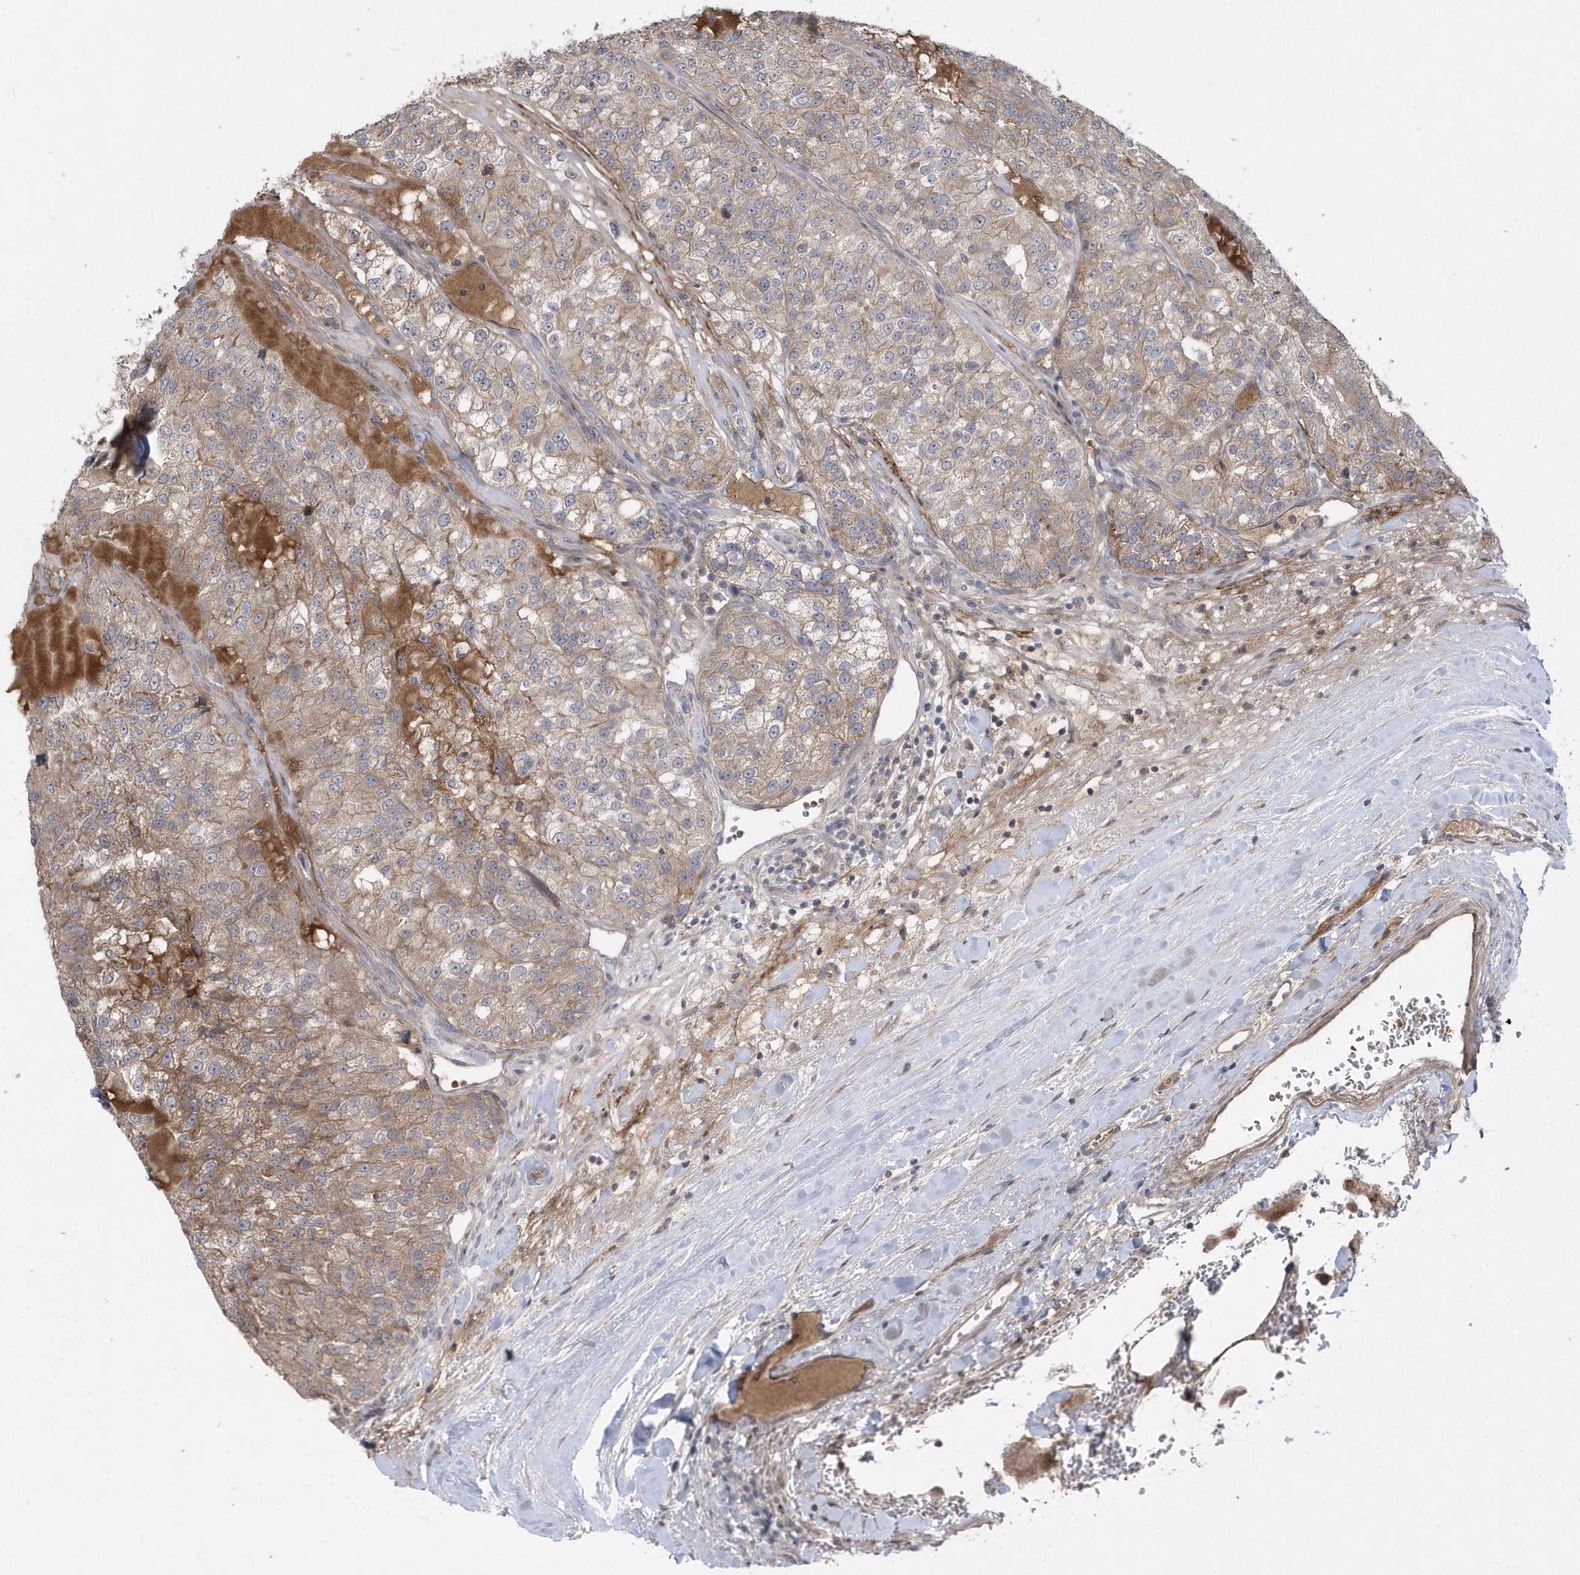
{"staining": {"intensity": "weak", "quantity": ">75%", "location": "cytoplasmic/membranous"}, "tissue": "renal cancer", "cell_type": "Tumor cells", "image_type": "cancer", "snomed": [{"axis": "morphology", "description": "Adenocarcinoma, NOS"}, {"axis": "topography", "description": "Kidney"}], "caption": "A low amount of weak cytoplasmic/membranous staining is present in about >75% of tumor cells in renal adenocarcinoma tissue.", "gene": "HMGCS1", "patient": {"sex": "female", "age": 63}}